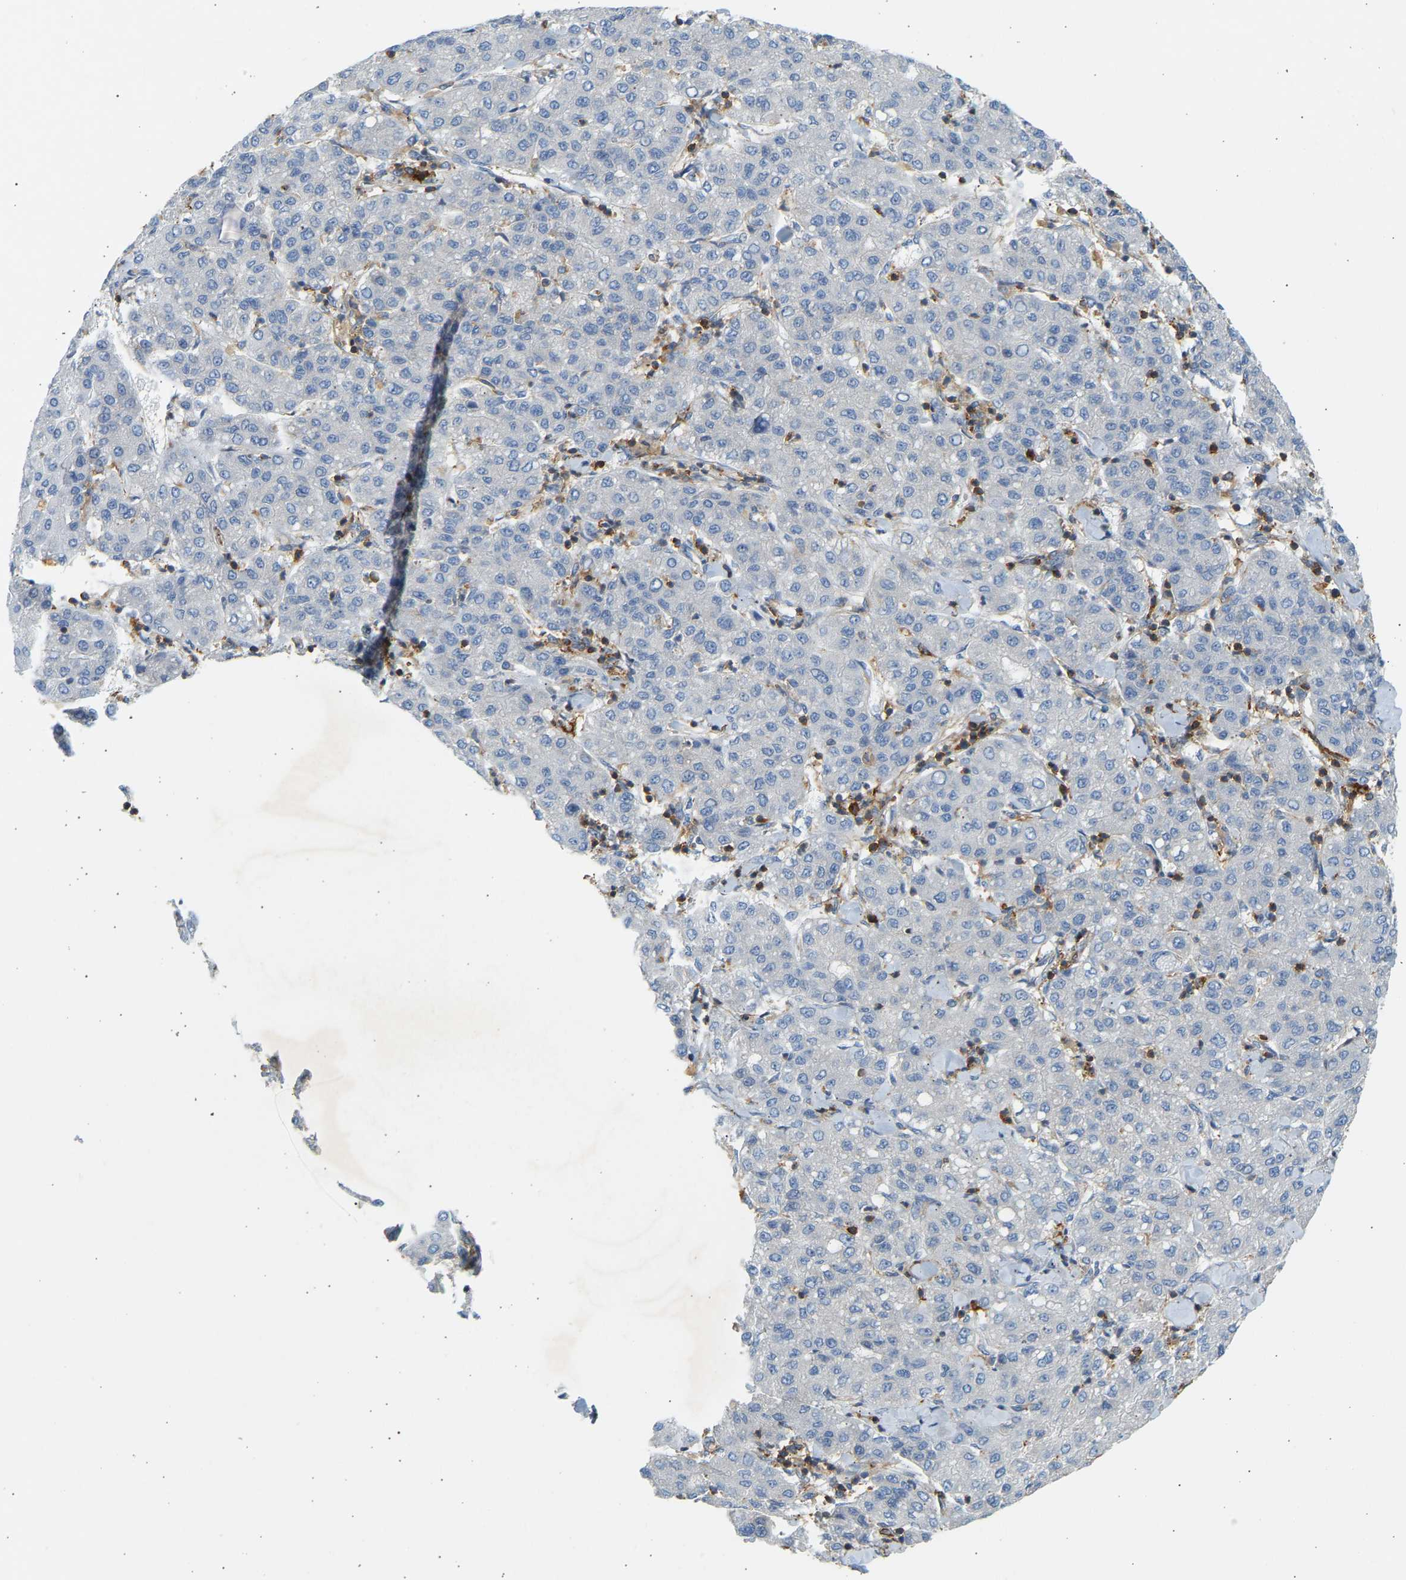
{"staining": {"intensity": "negative", "quantity": "none", "location": "none"}, "tissue": "liver cancer", "cell_type": "Tumor cells", "image_type": "cancer", "snomed": [{"axis": "morphology", "description": "Carcinoma, Hepatocellular, NOS"}, {"axis": "topography", "description": "Liver"}], "caption": "An immunohistochemistry (IHC) micrograph of hepatocellular carcinoma (liver) is shown. There is no staining in tumor cells of hepatocellular carcinoma (liver).", "gene": "FNBP1", "patient": {"sex": "male", "age": 65}}